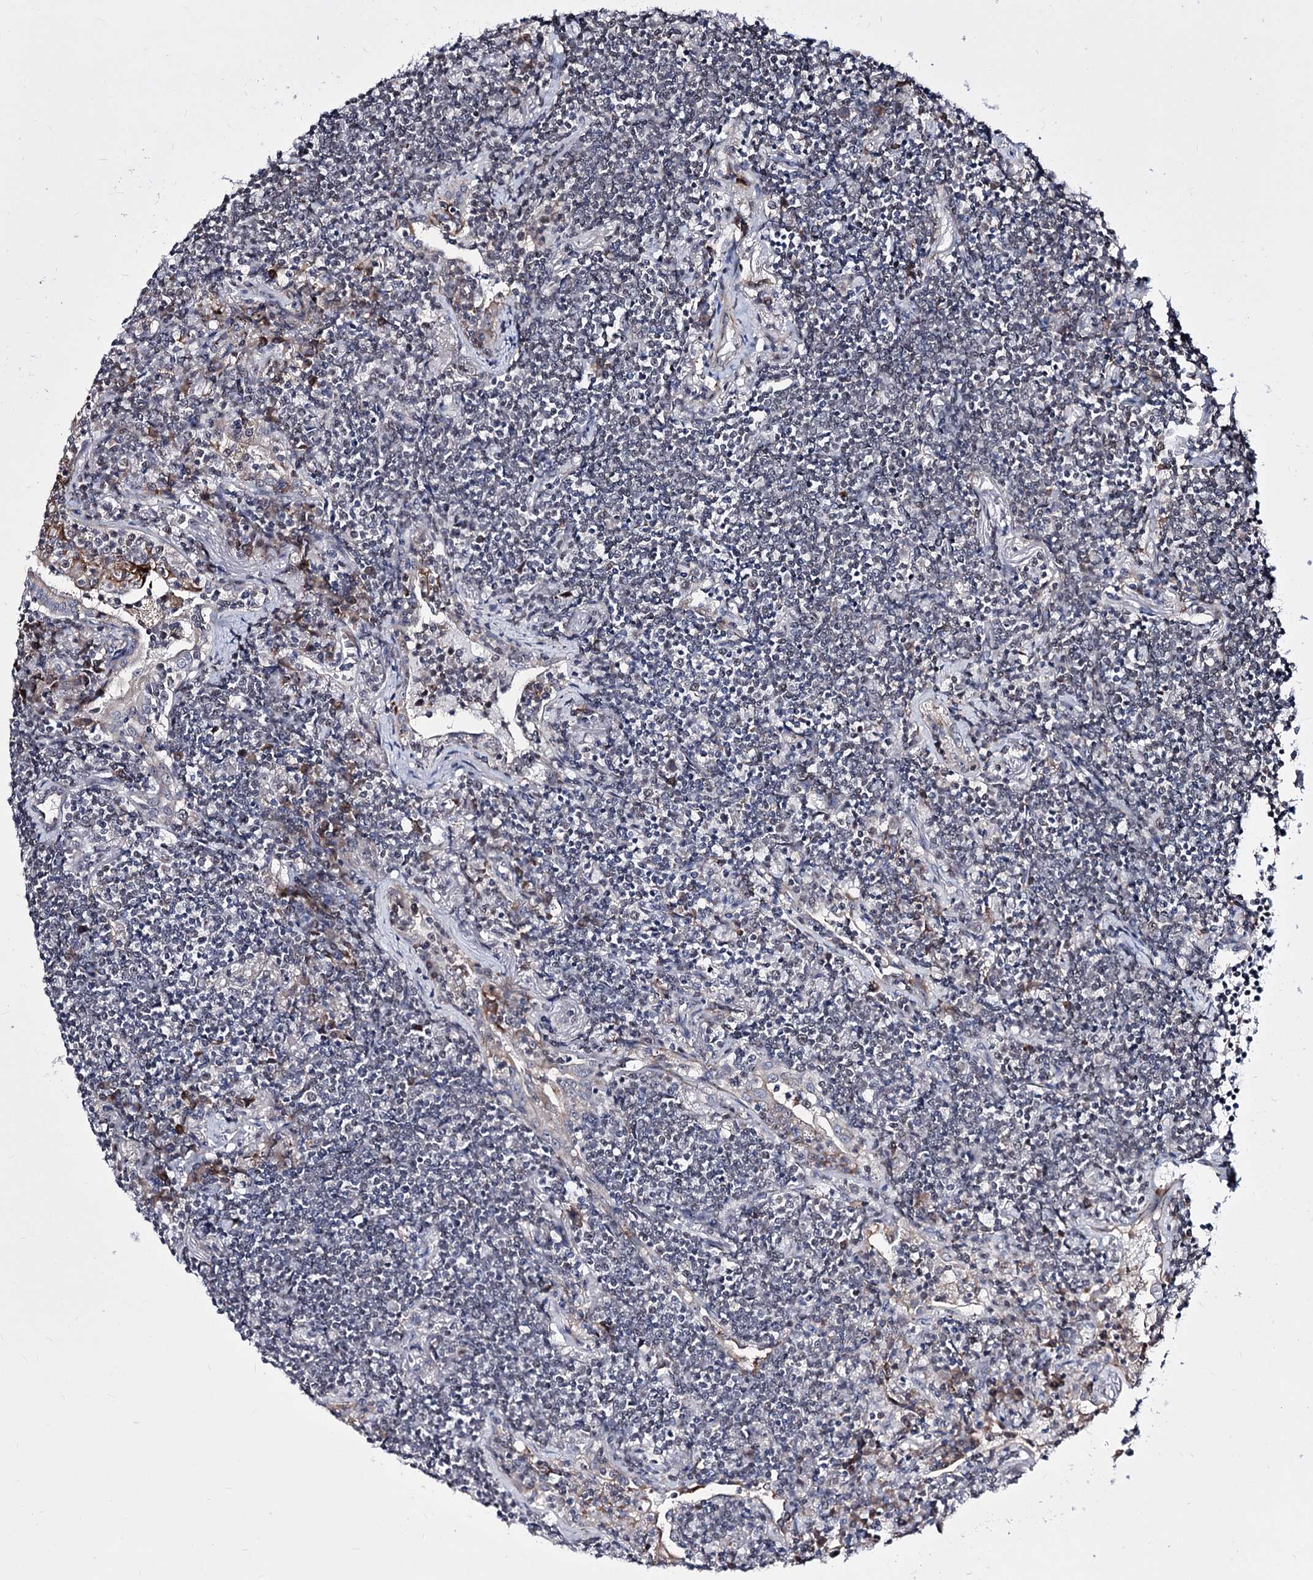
{"staining": {"intensity": "negative", "quantity": "none", "location": "none"}, "tissue": "lymphoma", "cell_type": "Tumor cells", "image_type": "cancer", "snomed": [{"axis": "morphology", "description": "Malignant lymphoma, non-Hodgkin's type, Low grade"}, {"axis": "topography", "description": "Lung"}], "caption": "Lymphoma stained for a protein using immunohistochemistry demonstrates no positivity tumor cells.", "gene": "PPRC1", "patient": {"sex": "female", "age": 71}}